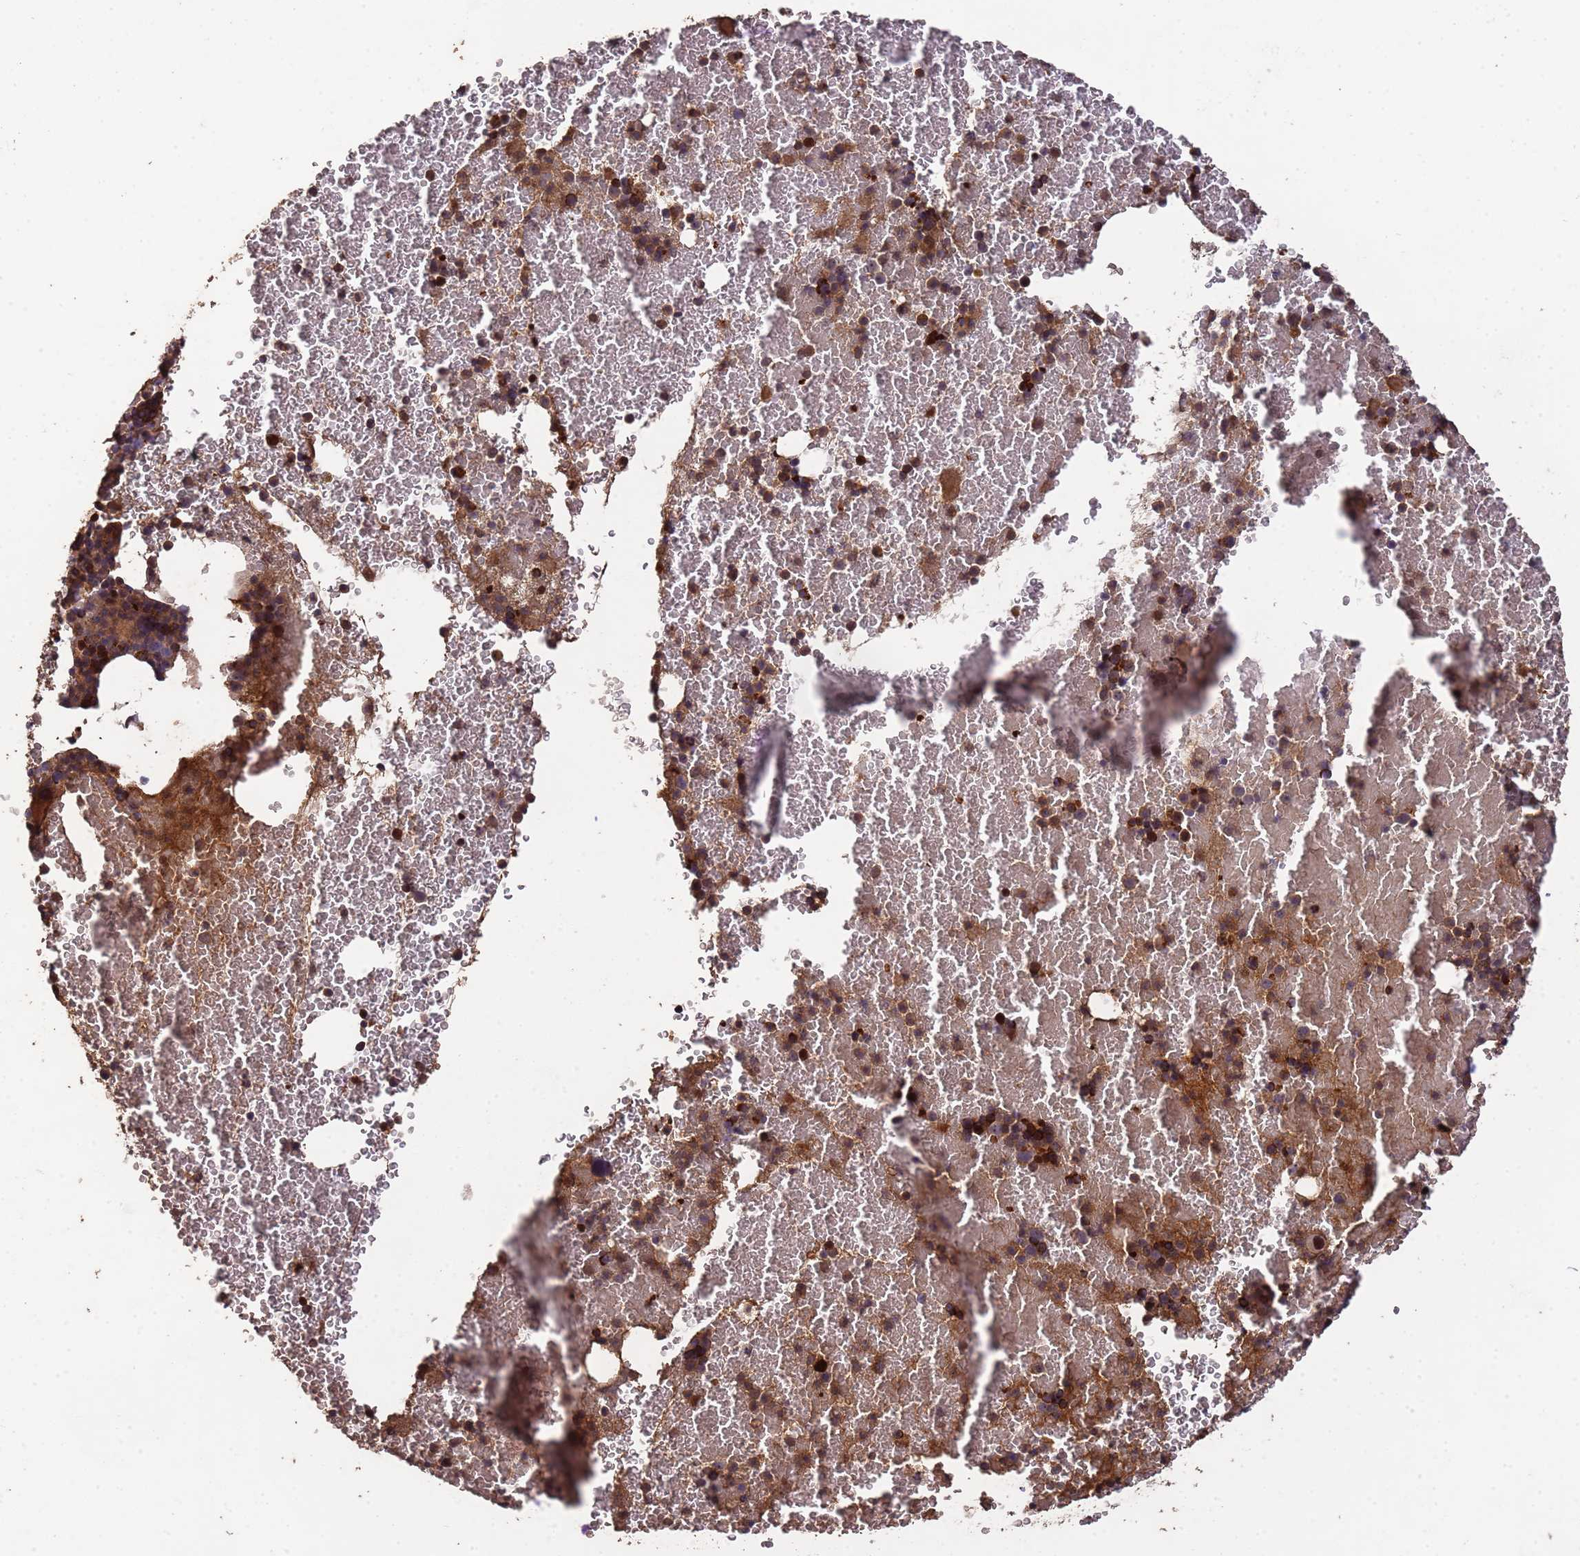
{"staining": {"intensity": "strong", "quantity": ">75%", "location": "cytoplasmic/membranous,nuclear"}, "tissue": "bone marrow", "cell_type": "Hematopoietic cells", "image_type": "normal", "snomed": [{"axis": "morphology", "description": "Normal tissue, NOS"}, {"axis": "topography", "description": "Bone marrow"}], "caption": "A photomicrograph of human bone marrow stained for a protein reveals strong cytoplasmic/membranous,nuclear brown staining in hematopoietic cells. The protein is shown in brown color, while the nuclei are stained blue.", "gene": "CCDC184", "patient": {"sex": "female", "age": 48}}